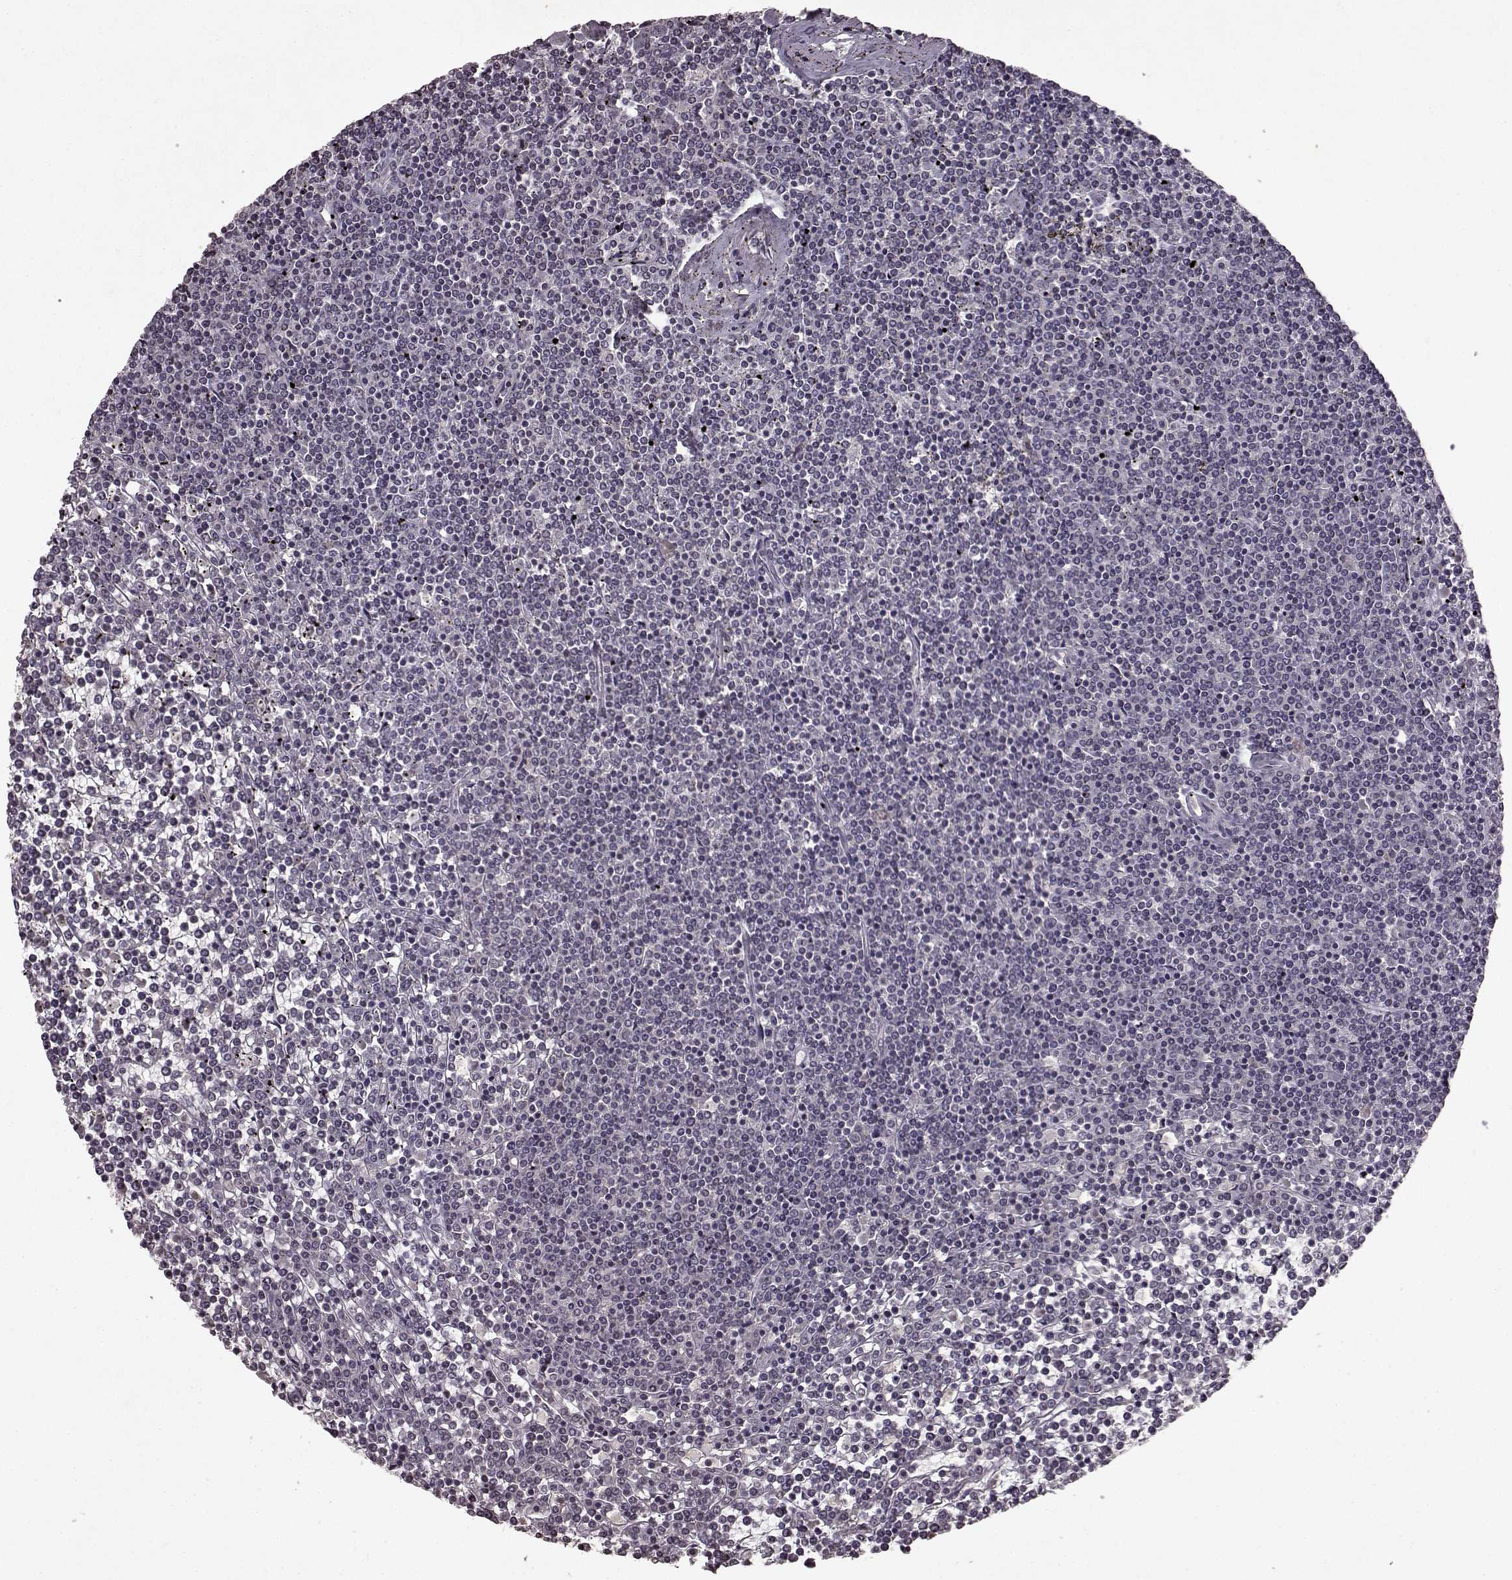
{"staining": {"intensity": "negative", "quantity": "none", "location": "none"}, "tissue": "lymphoma", "cell_type": "Tumor cells", "image_type": "cancer", "snomed": [{"axis": "morphology", "description": "Malignant lymphoma, non-Hodgkin's type, Low grade"}, {"axis": "topography", "description": "Spleen"}], "caption": "The histopathology image shows no staining of tumor cells in malignant lymphoma, non-Hodgkin's type (low-grade). (IHC, brightfield microscopy, high magnification).", "gene": "LHB", "patient": {"sex": "female", "age": 19}}